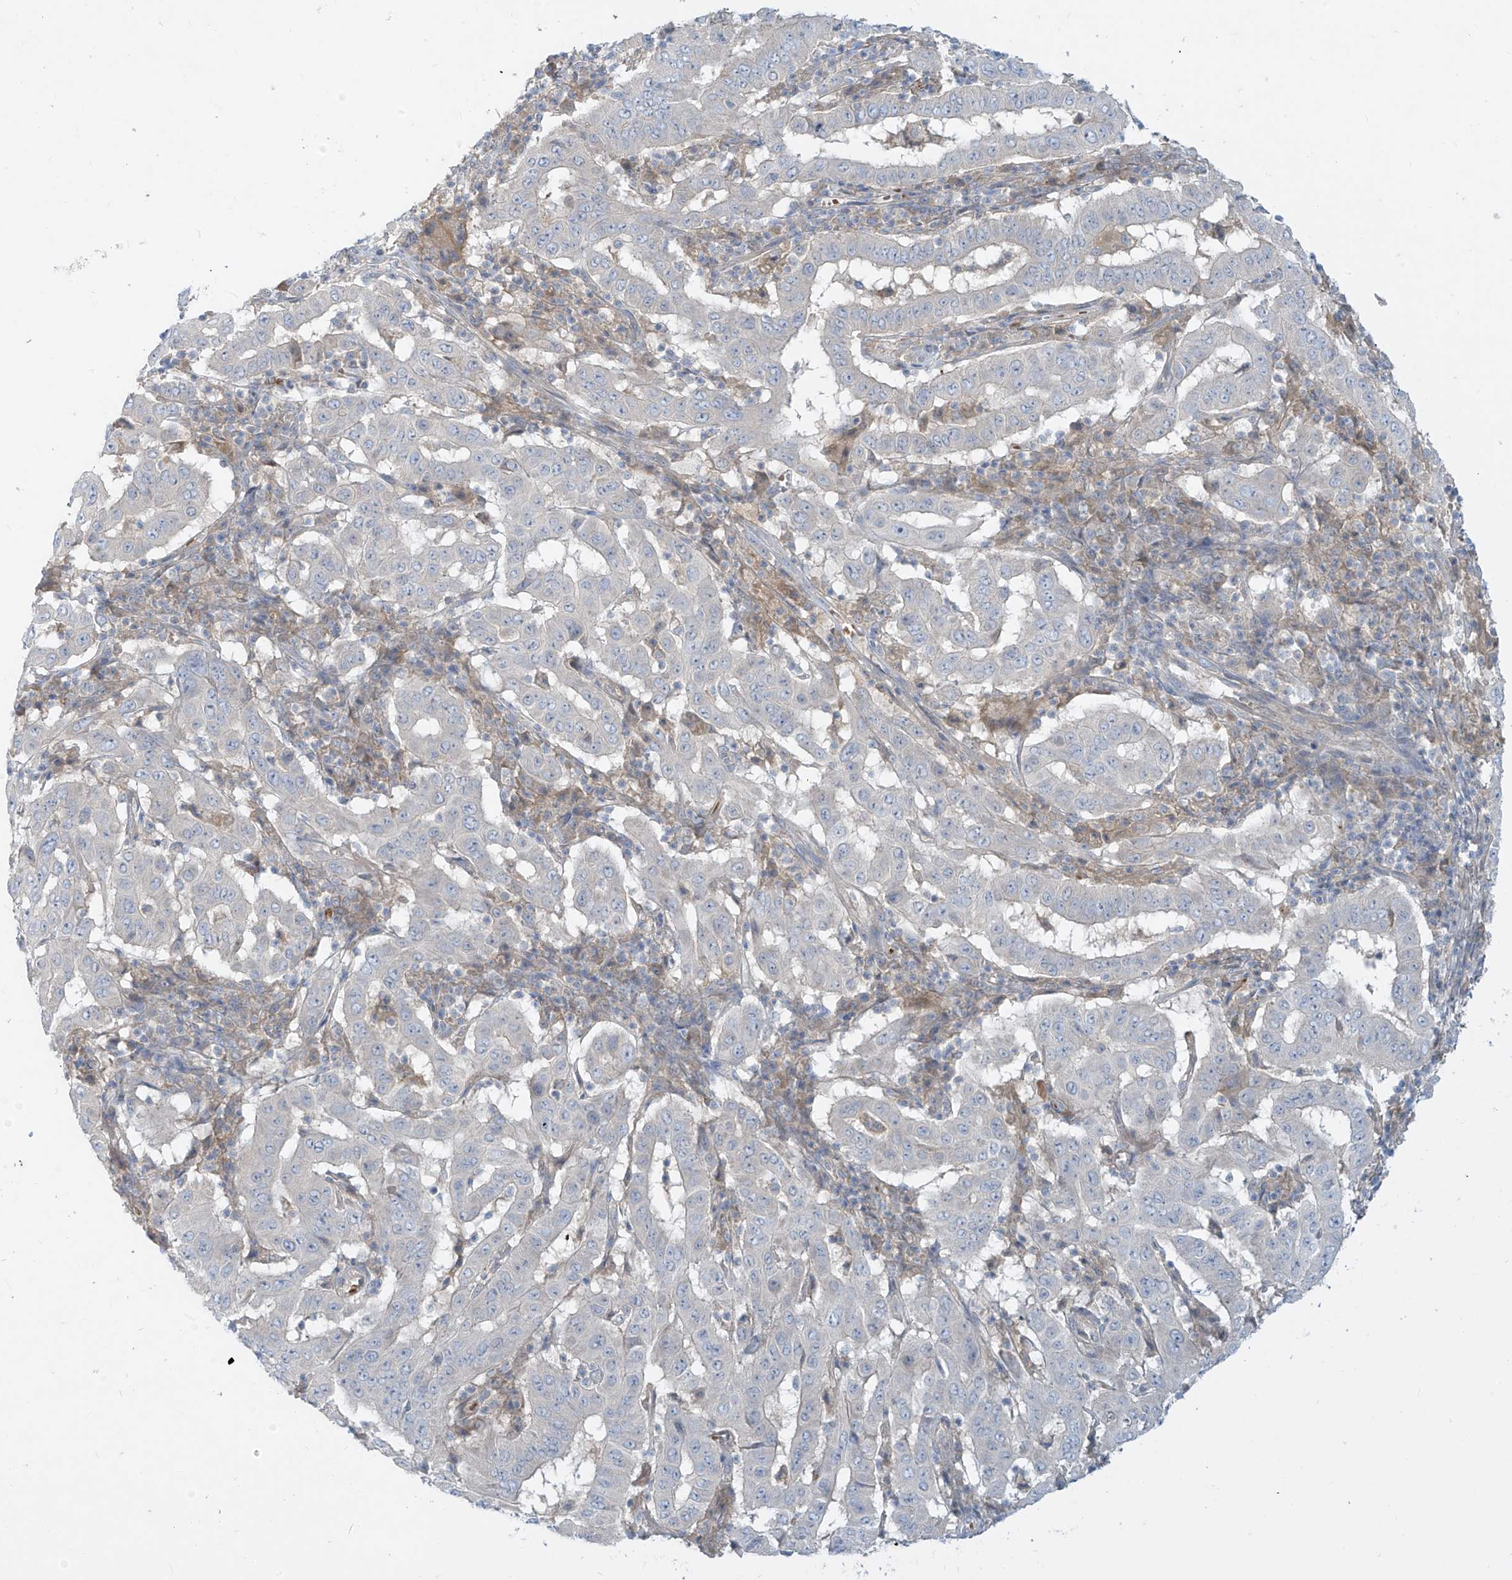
{"staining": {"intensity": "negative", "quantity": "none", "location": "none"}, "tissue": "pancreatic cancer", "cell_type": "Tumor cells", "image_type": "cancer", "snomed": [{"axis": "morphology", "description": "Adenocarcinoma, NOS"}, {"axis": "topography", "description": "Pancreas"}], "caption": "Immunohistochemistry (IHC) image of pancreatic cancer stained for a protein (brown), which displays no staining in tumor cells.", "gene": "DGKQ", "patient": {"sex": "male", "age": 63}}